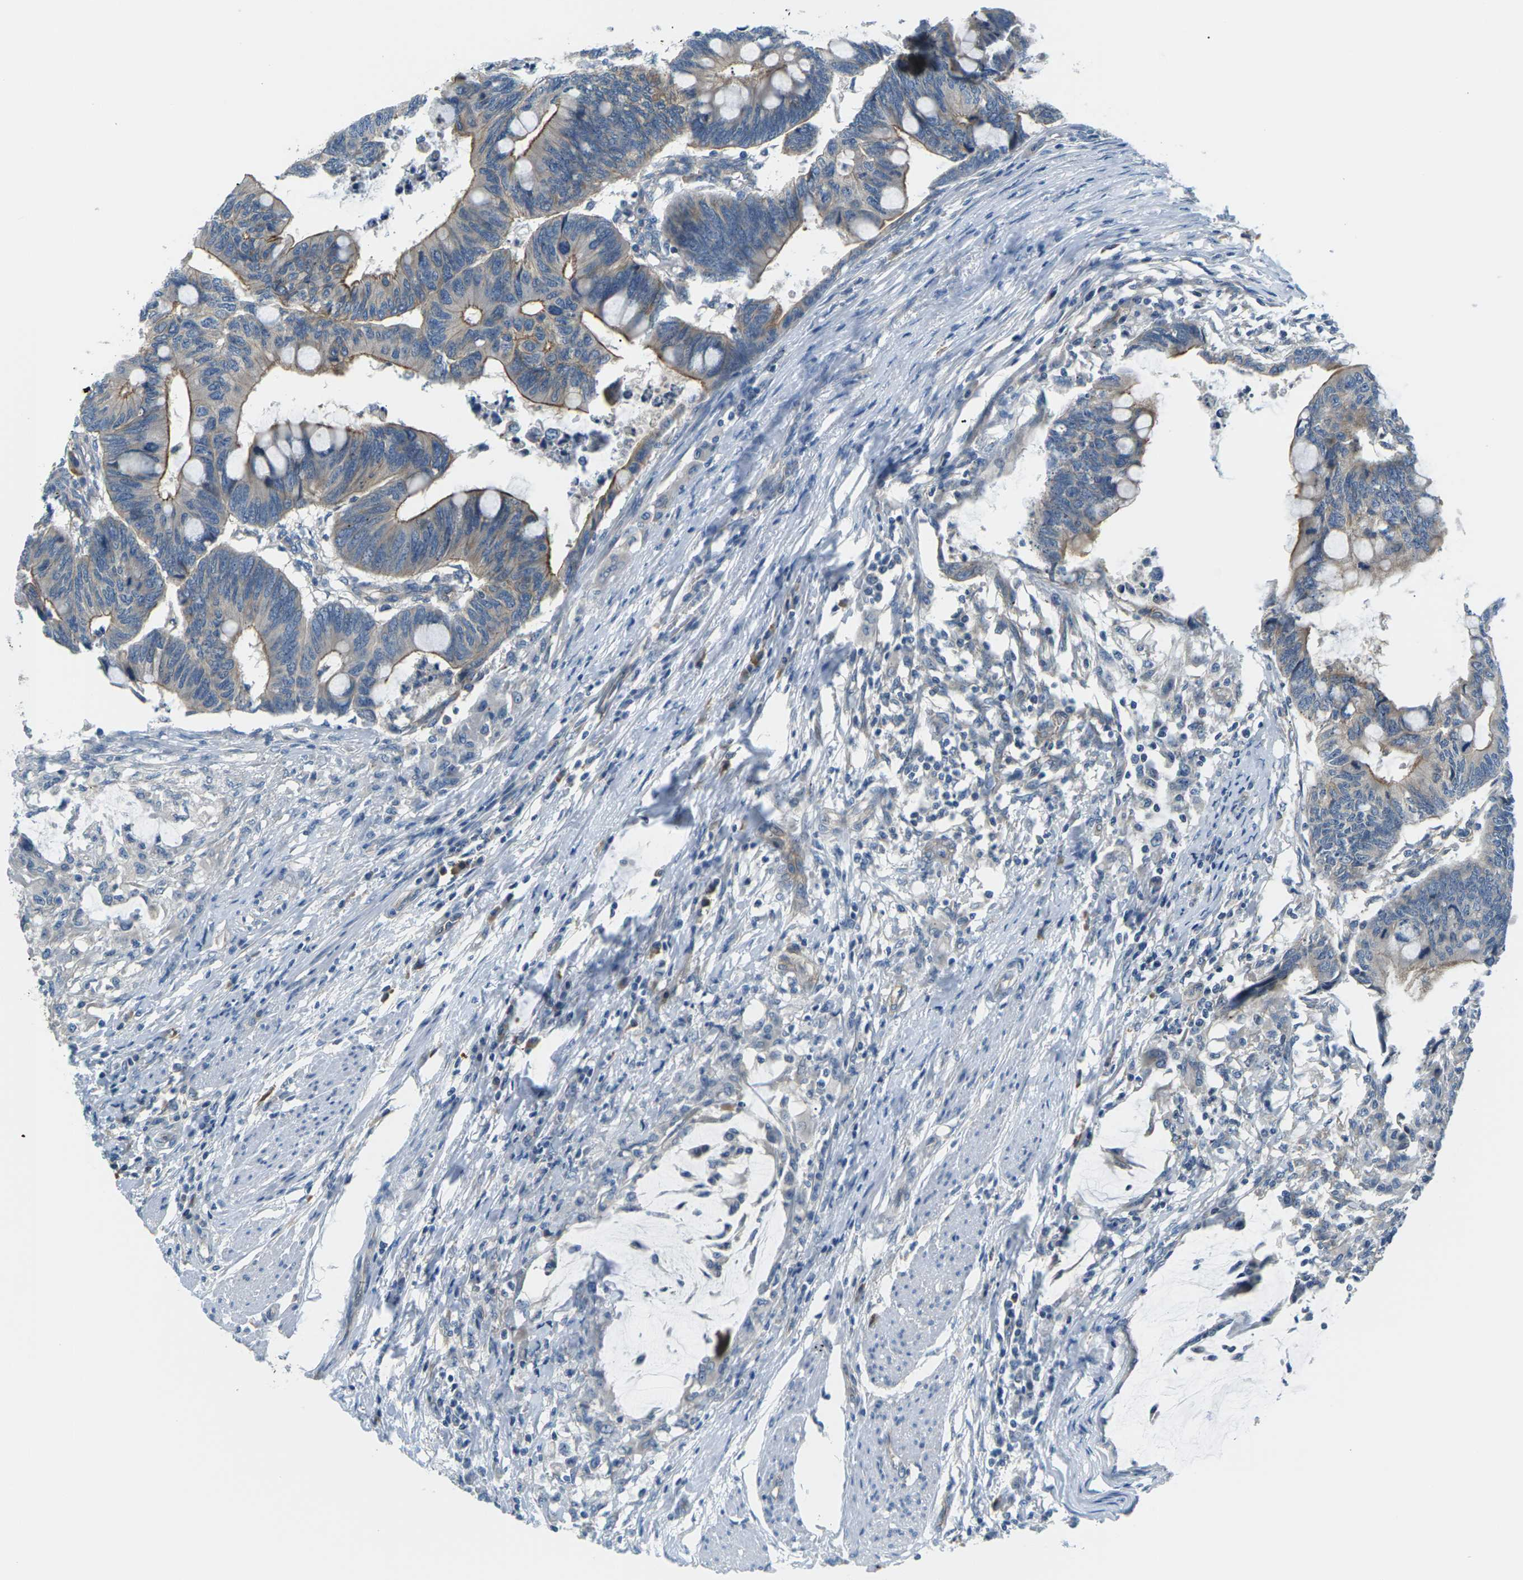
{"staining": {"intensity": "moderate", "quantity": "25%-75%", "location": "cytoplasmic/membranous"}, "tissue": "colorectal cancer", "cell_type": "Tumor cells", "image_type": "cancer", "snomed": [{"axis": "morphology", "description": "Normal tissue, NOS"}, {"axis": "morphology", "description": "Adenocarcinoma, NOS"}, {"axis": "topography", "description": "Rectum"}, {"axis": "topography", "description": "Peripheral nerve tissue"}], "caption": "Protein expression analysis of colorectal cancer demonstrates moderate cytoplasmic/membranous positivity in approximately 25%-75% of tumor cells.", "gene": "SLC13A3", "patient": {"sex": "male", "age": 92}}